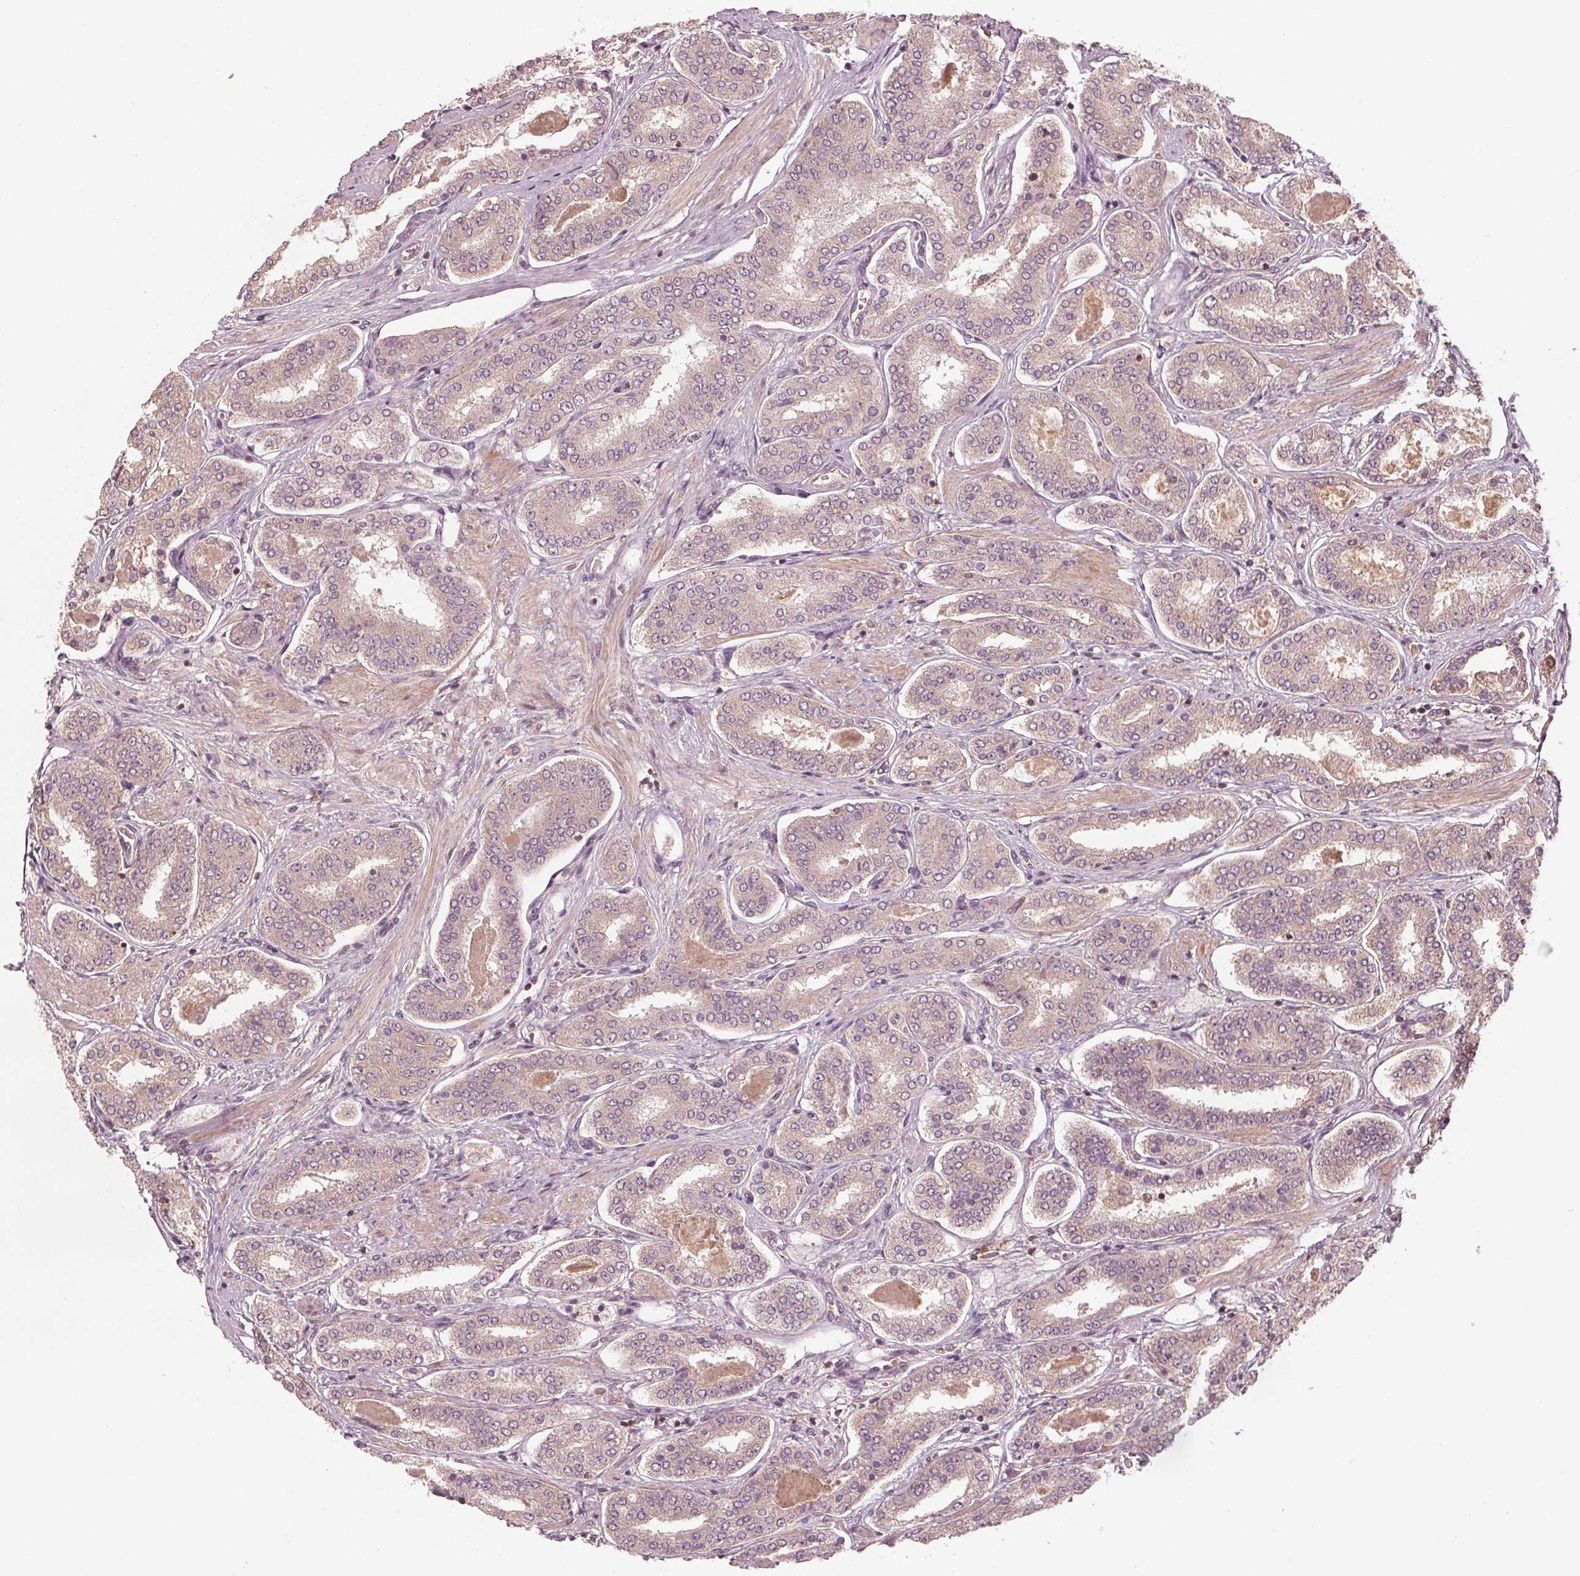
{"staining": {"intensity": "weak", "quantity": "25%-75%", "location": "cytoplasmic/membranous"}, "tissue": "prostate cancer", "cell_type": "Tumor cells", "image_type": "cancer", "snomed": [{"axis": "morphology", "description": "Adenocarcinoma, High grade"}, {"axis": "topography", "description": "Prostate"}], "caption": "IHC photomicrograph of human prostate adenocarcinoma (high-grade) stained for a protein (brown), which displays low levels of weak cytoplasmic/membranous positivity in approximately 25%-75% of tumor cells.", "gene": "GNB2", "patient": {"sex": "male", "age": 63}}